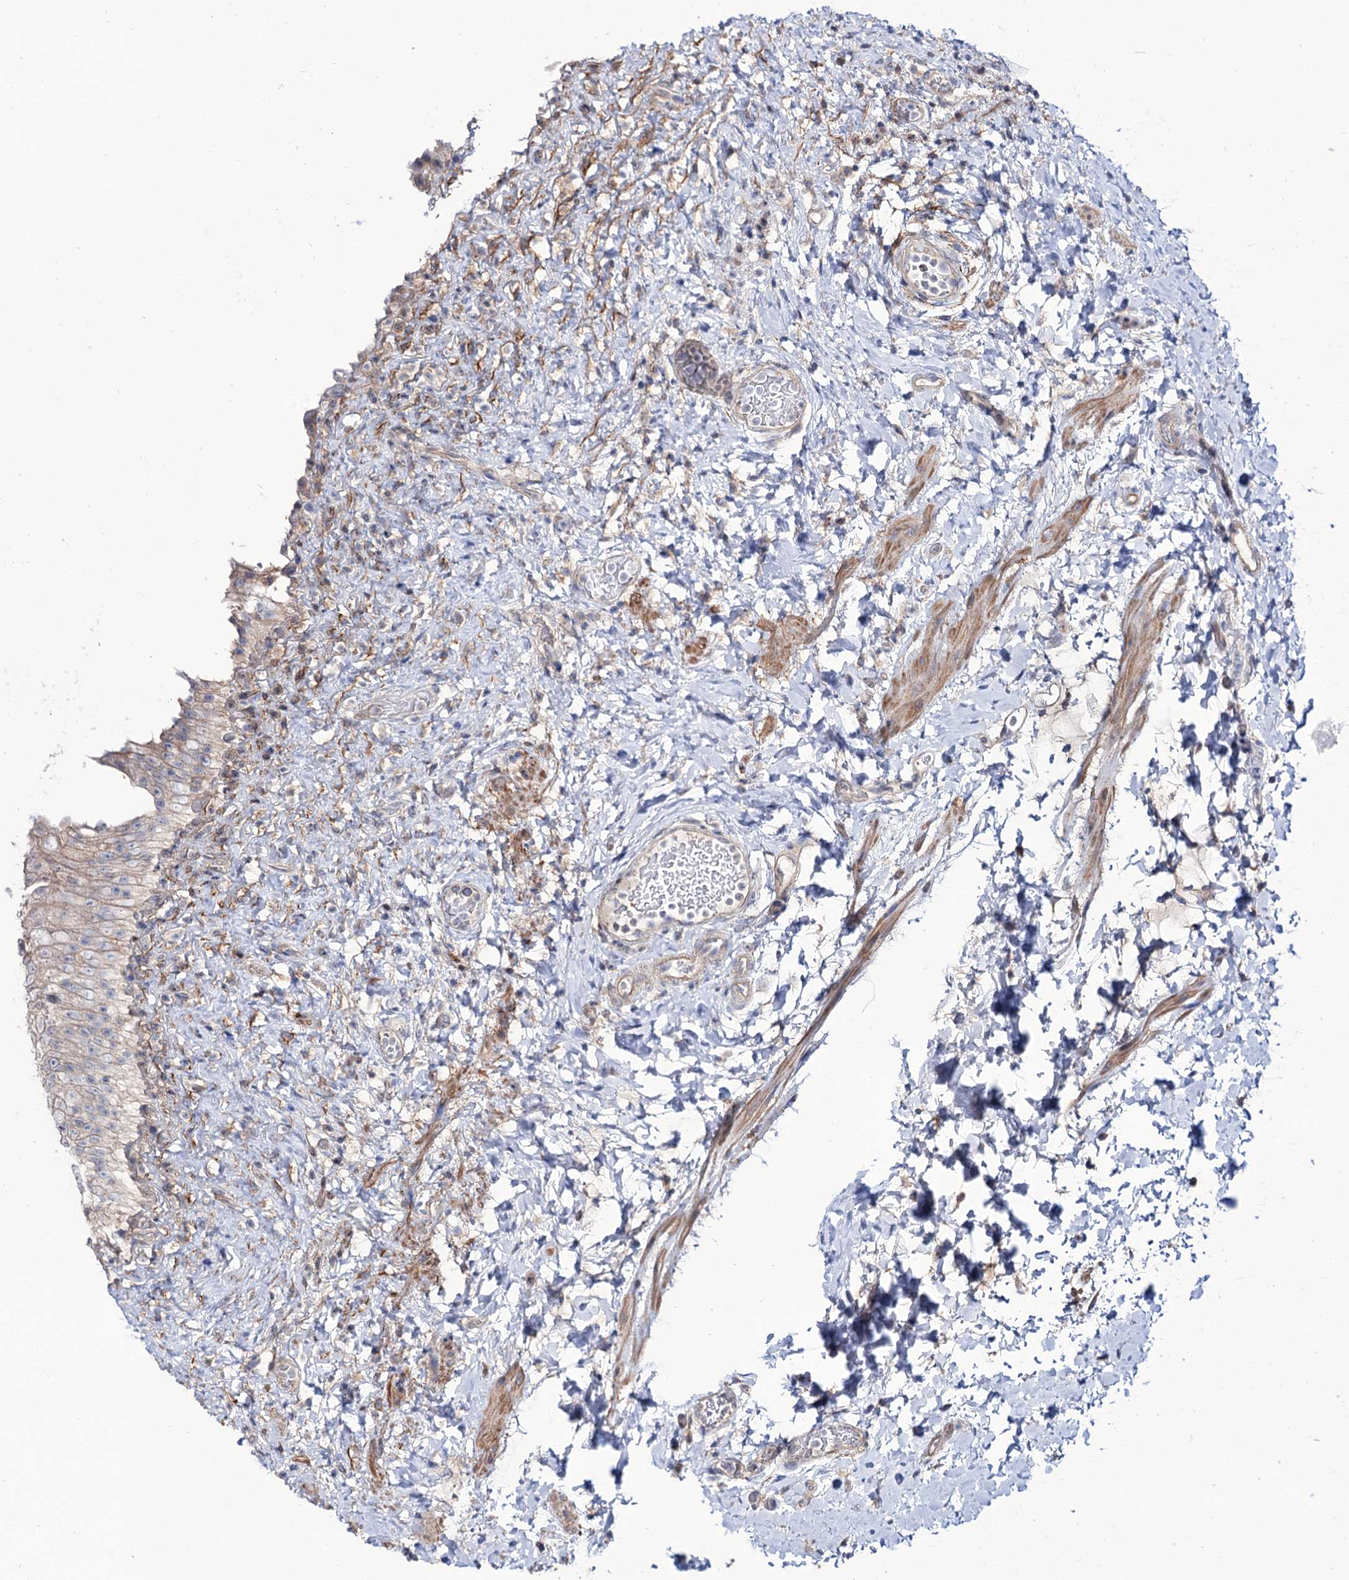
{"staining": {"intensity": "weak", "quantity": "<25%", "location": "cytoplasmic/membranous"}, "tissue": "urinary bladder", "cell_type": "Urothelial cells", "image_type": "normal", "snomed": [{"axis": "morphology", "description": "Normal tissue, NOS"}, {"axis": "topography", "description": "Urinary bladder"}], "caption": "Photomicrograph shows no protein staining in urothelial cells of normal urinary bladder.", "gene": "SEC24A", "patient": {"sex": "female", "age": 27}}